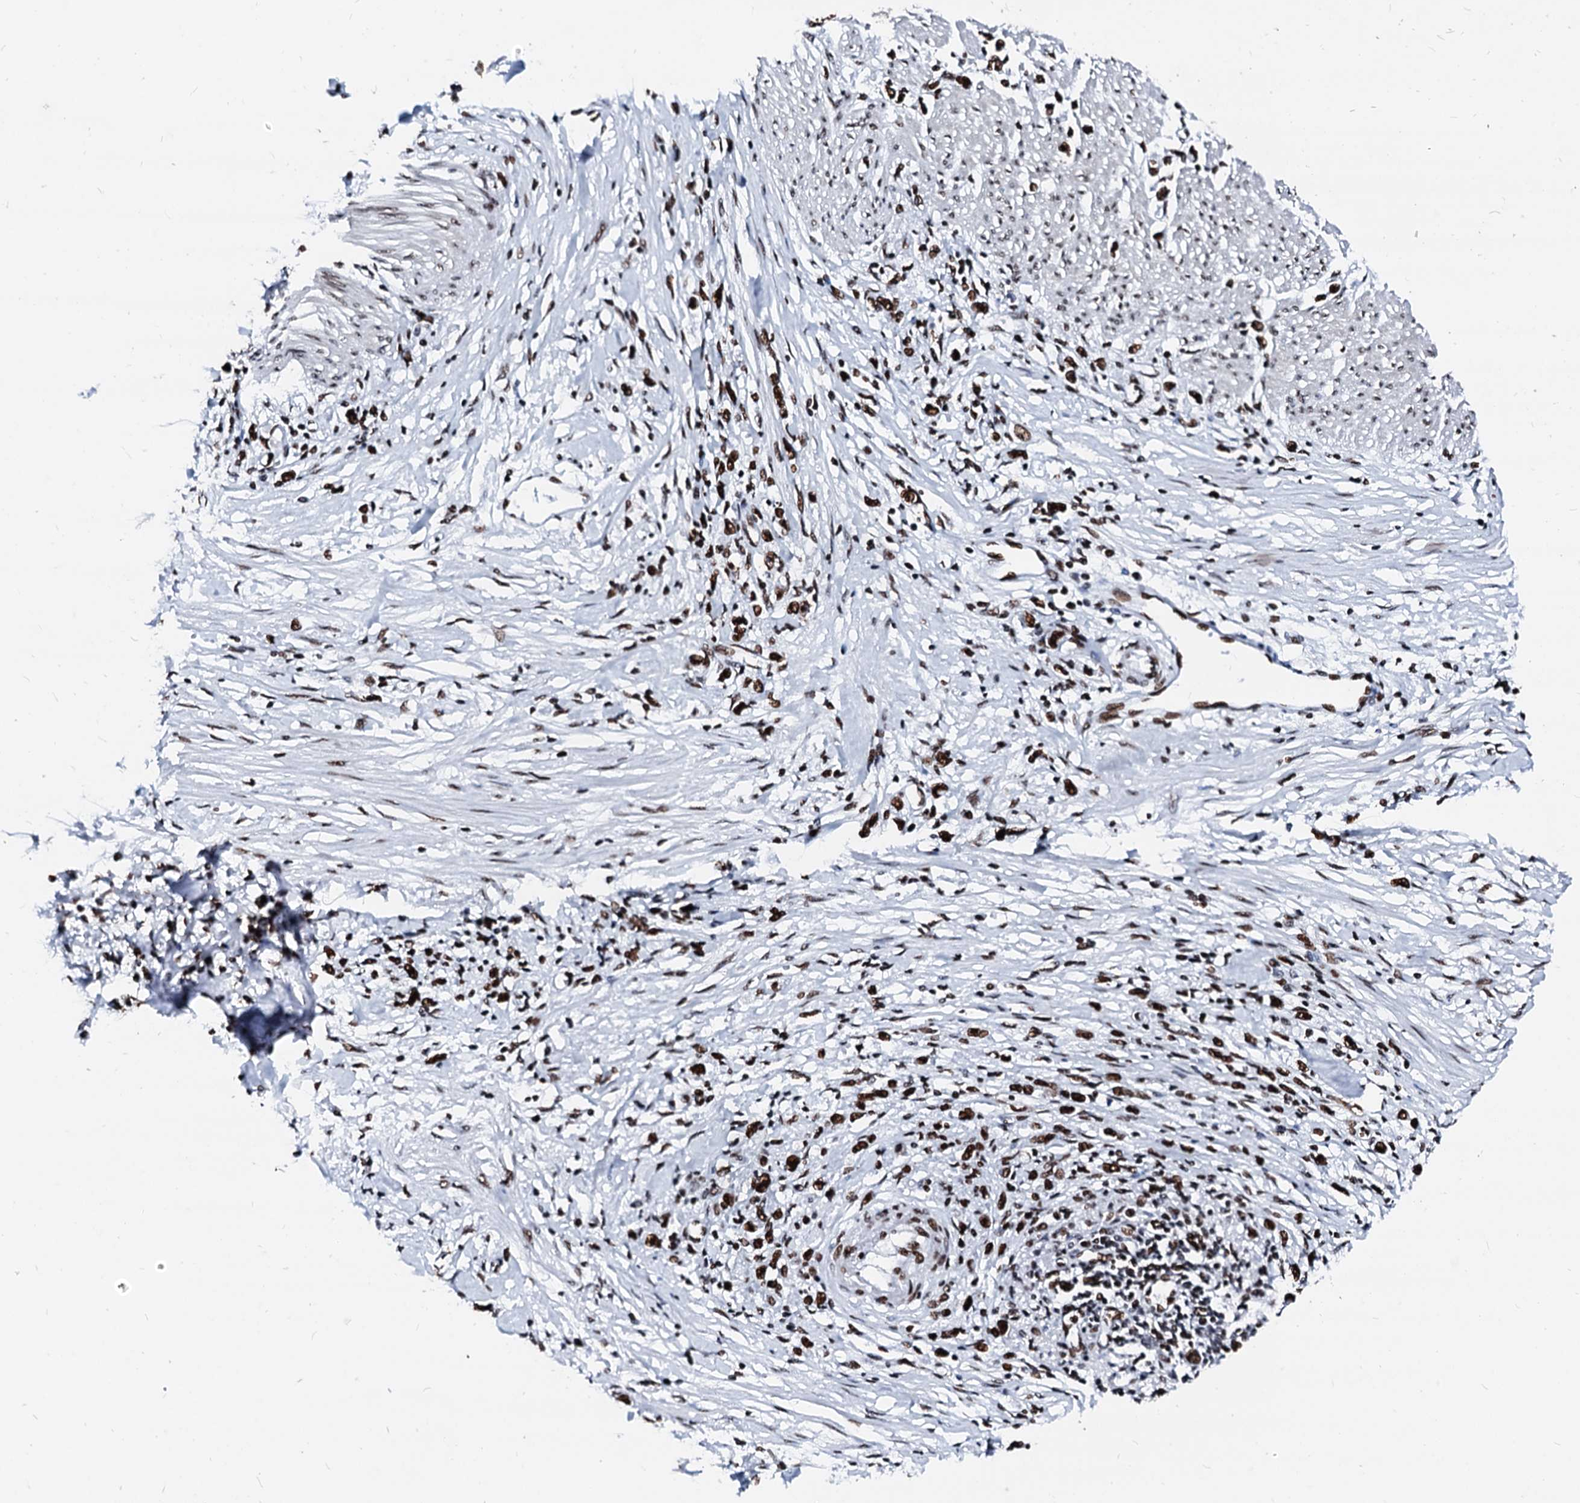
{"staining": {"intensity": "moderate", "quantity": ">75%", "location": "nuclear"}, "tissue": "stomach cancer", "cell_type": "Tumor cells", "image_type": "cancer", "snomed": [{"axis": "morphology", "description": "Adenocarcinoma, NOS"}, {"axis": "topography", "description": "Stomach"}], "caption": "Immunohistochemical staining of stomach cancer (adenocarcinoma) shows medium levels of moderate nuclear protein staining in approximately >75% of tumor cells.", "gene": "RALY", "patient": {"sex": "female", "age": 59}}